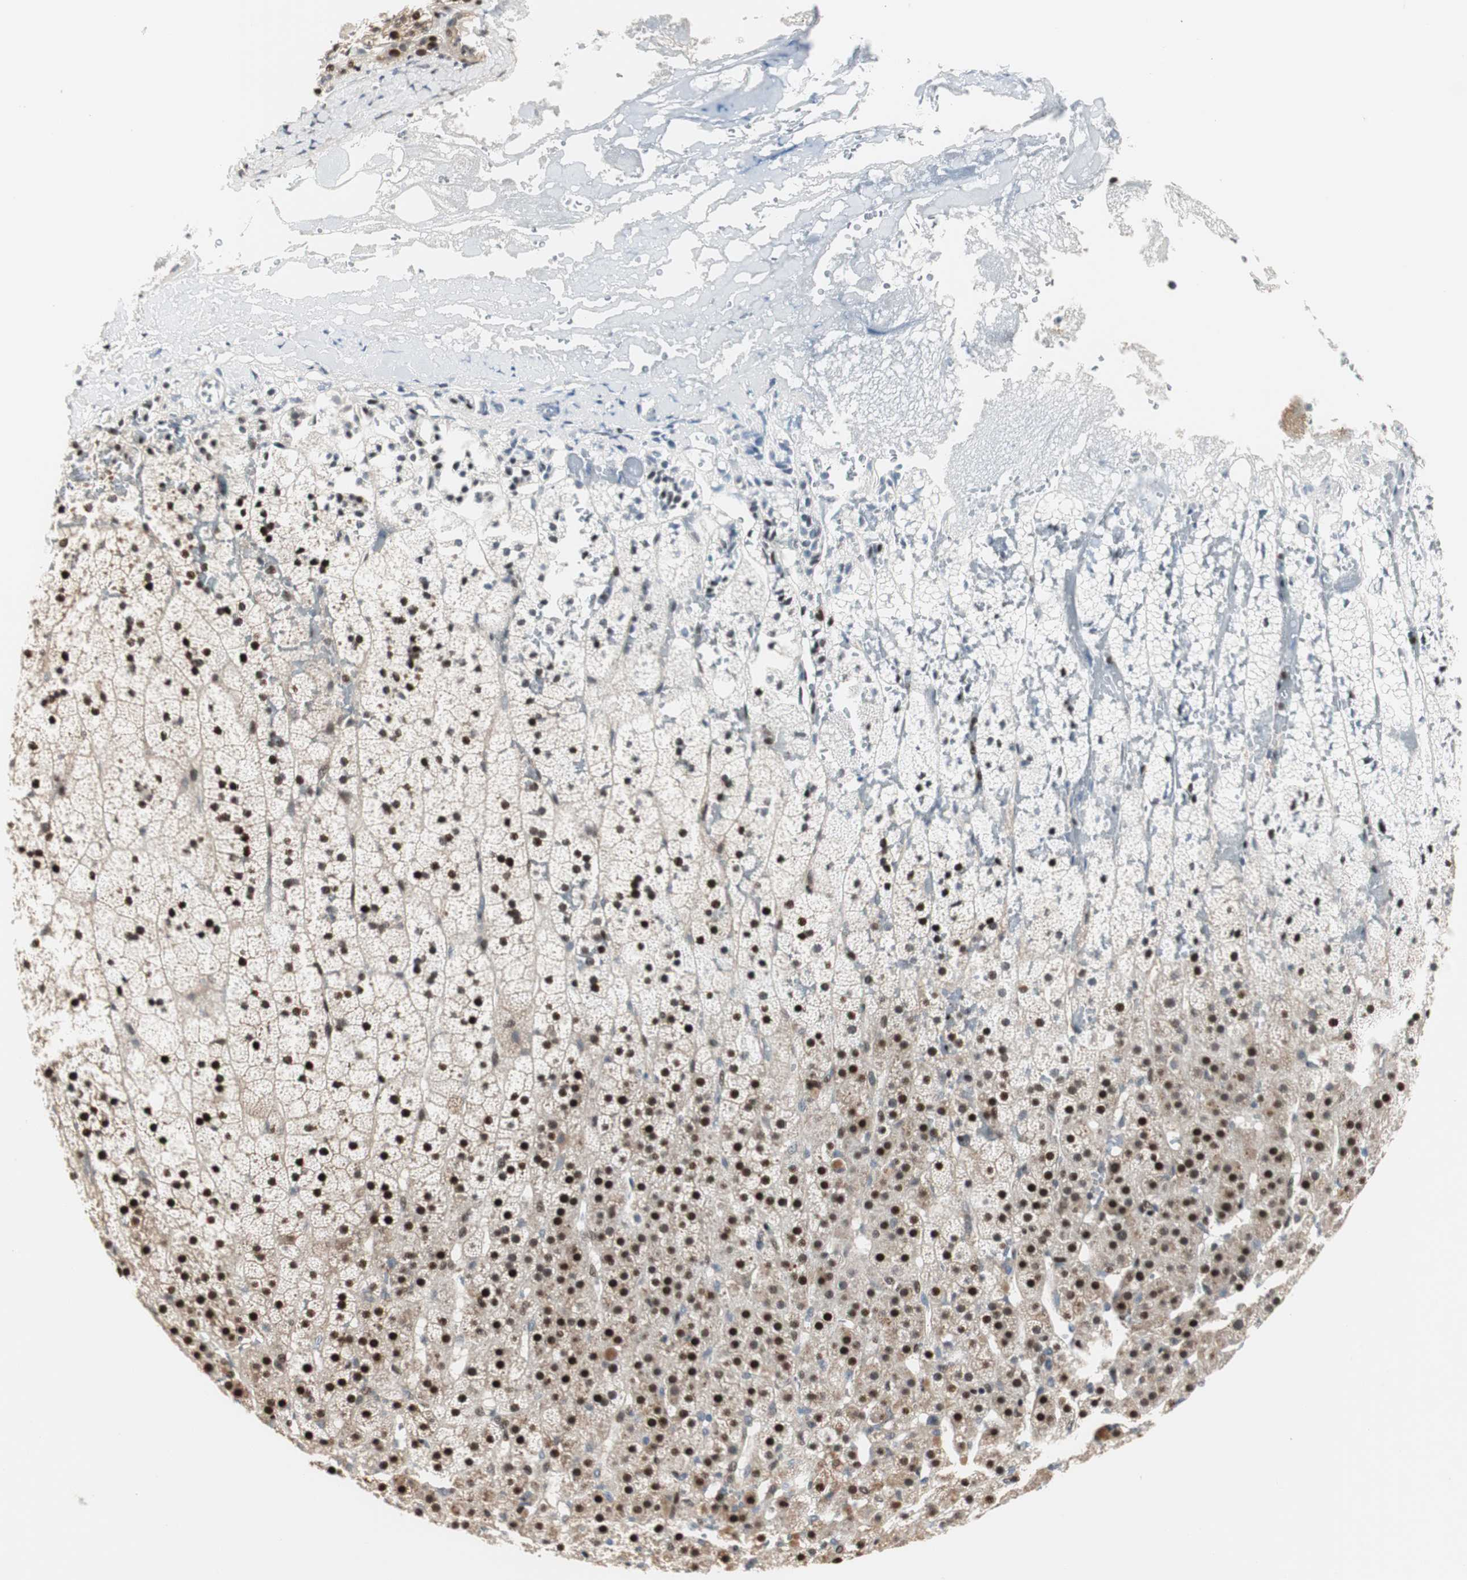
{"staining": {"intensity": "strong", "quantity": ">75%", "location": "cytoplasmic/membranous,nuclear"}, "tissue": "adrenal gland", "cell_type": "Glandular cells", "image_type": "normal", "snomed": [{"axis": "morphology", "description": "Normal tissue, NOS"}, {"axis": "topography", "description": "Adrenal gland"}], "caption": "Protein analysis of benign adrenal gland shows strong cytoplasmic/membranous,nuclear staining in about >75% of glandular cells.", "gene": "RAD1", "patient": {"sex": "male", "age": 35}}